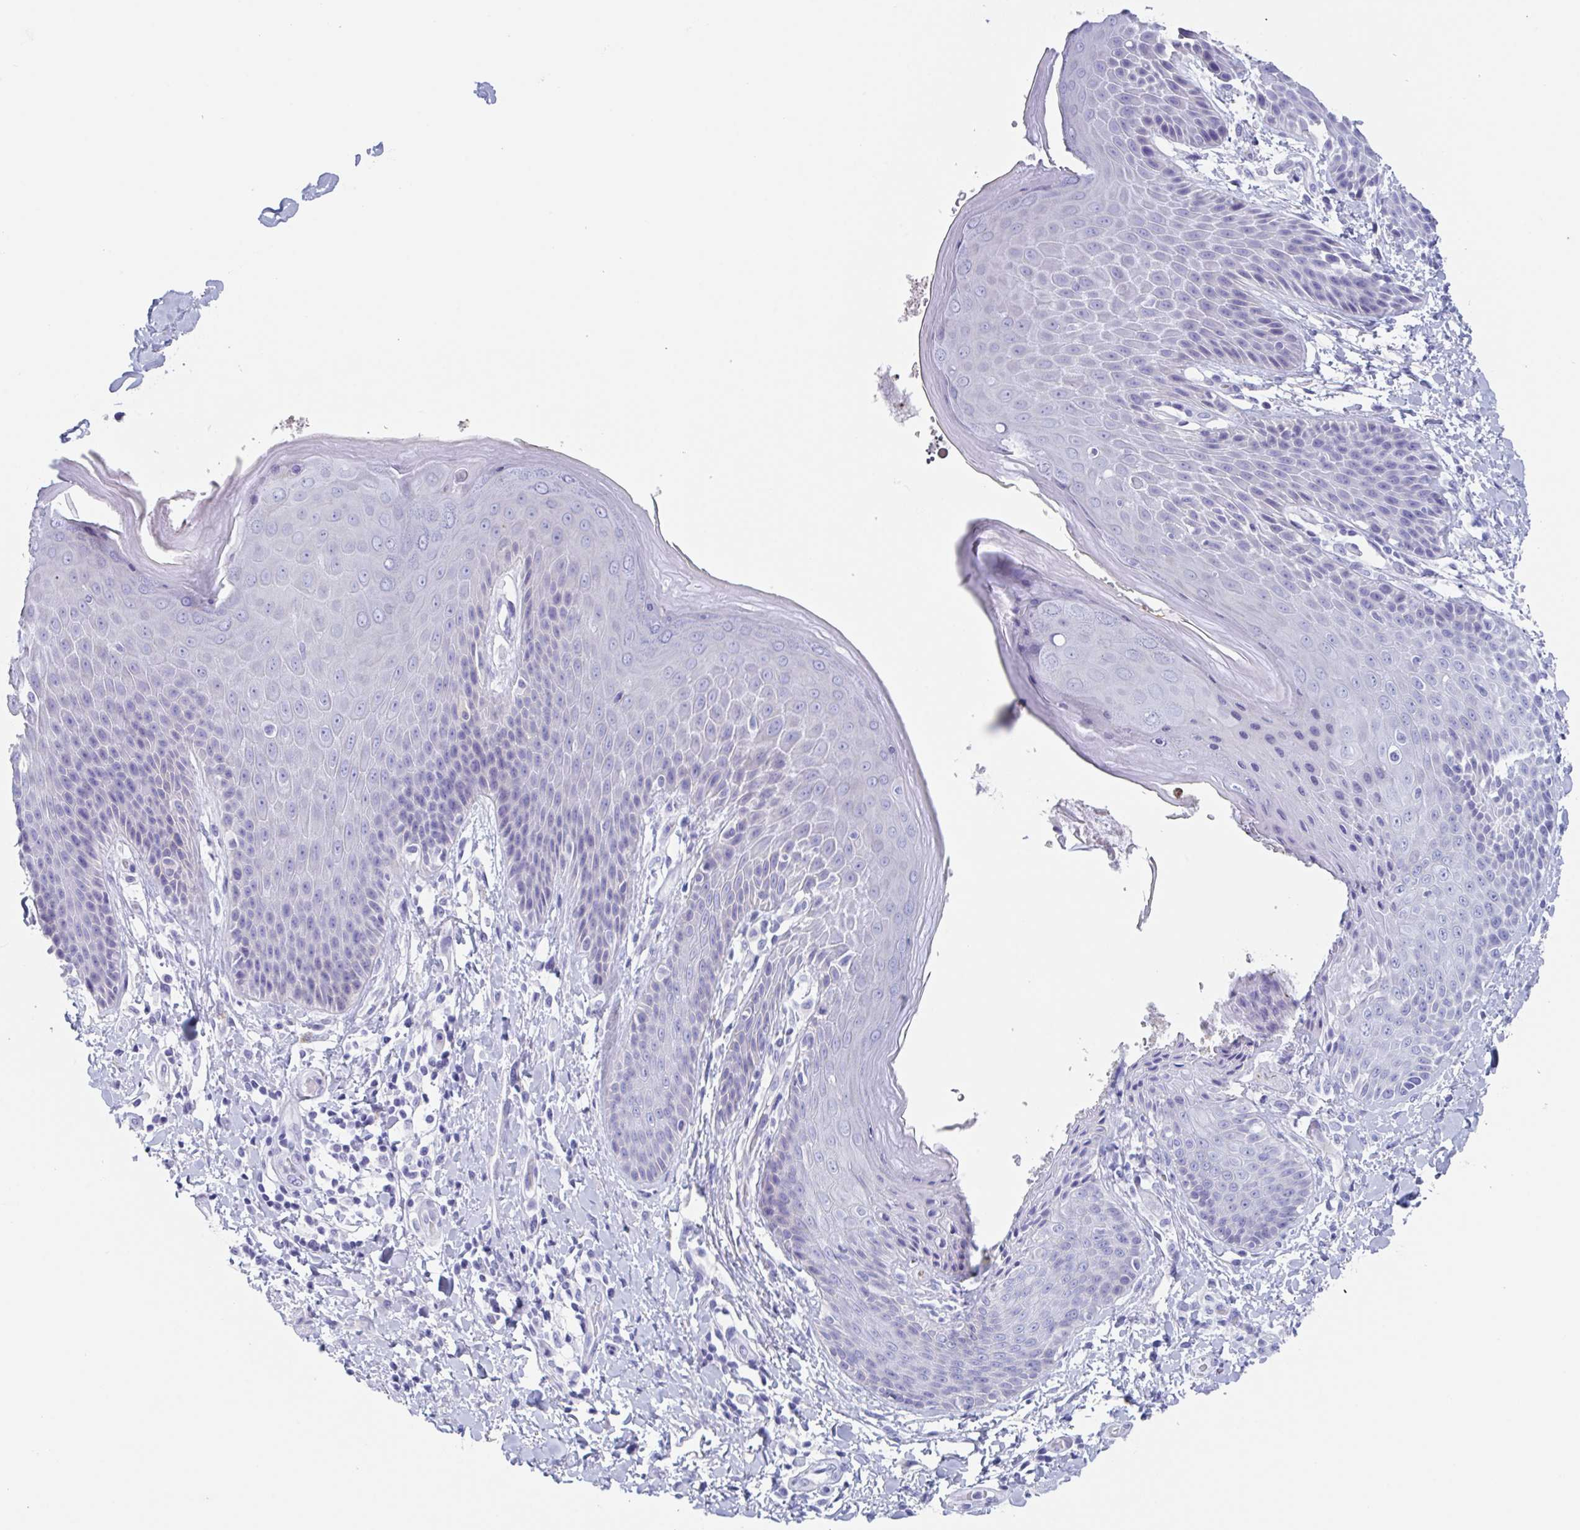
{"staining": {"intensity": "negative", "quantity": "none", "location": "none"}, "tissue": "skin", "cell_type": "Epidermal cells", "image_type": "normal", "snomed": [{"axis": "morphology", "description": "Normal tissue, NOS"}, {"axis": "topography", "description": "Anal"}, {"axis": "topography", "description": "Peripheral nerve tissue"}], "caption": "Immunohistochemistry of unremarkable human skin shows no staining in epidermal cells. (DAB immunohistochemistry visualized using brightfield microscopy, high magnification).", "gene": "ZPBP", "patient": {"sex": "male", "age": 51}}